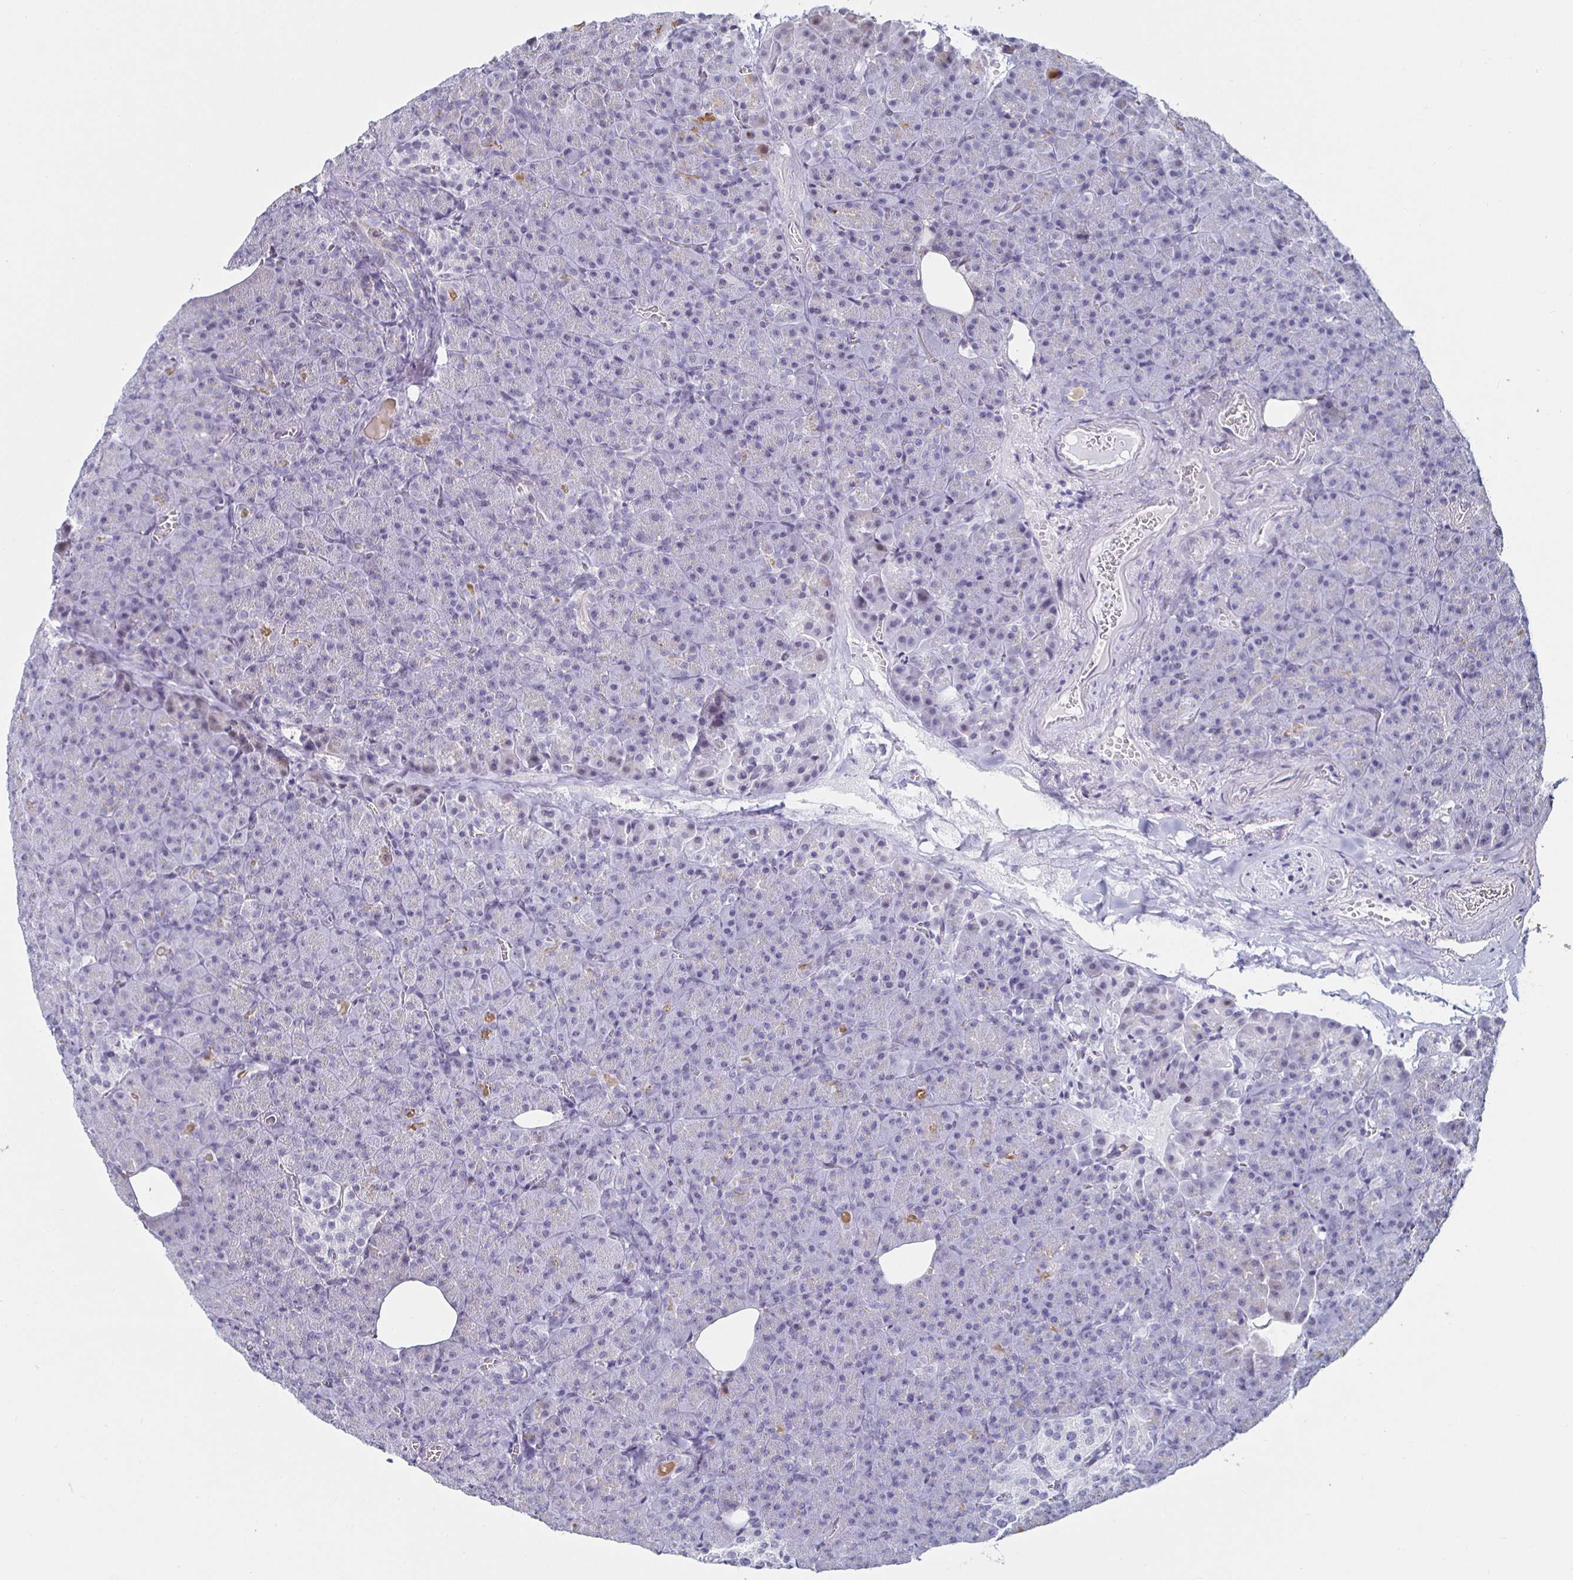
{"staining": {"intensity": "weak", "quantity": "<25%", "location": "cytoplasmic/membranous"}, "tissue": "pancreas", "cell_type": "Exocrine glandular cells", "image_type": "normal", "snomed": [{"axis": "morphology", "description": "Normal tissue, NOS"}, {"axis": "topography", "description": "Pancreas"}], "caption": "This is an immunohistochemistry histopathology image of unremarkable pancreas. There is no staining in exocrine glandular cells.", "gene": "KRT4", "patient": {"sex": "female", "age": 74}}